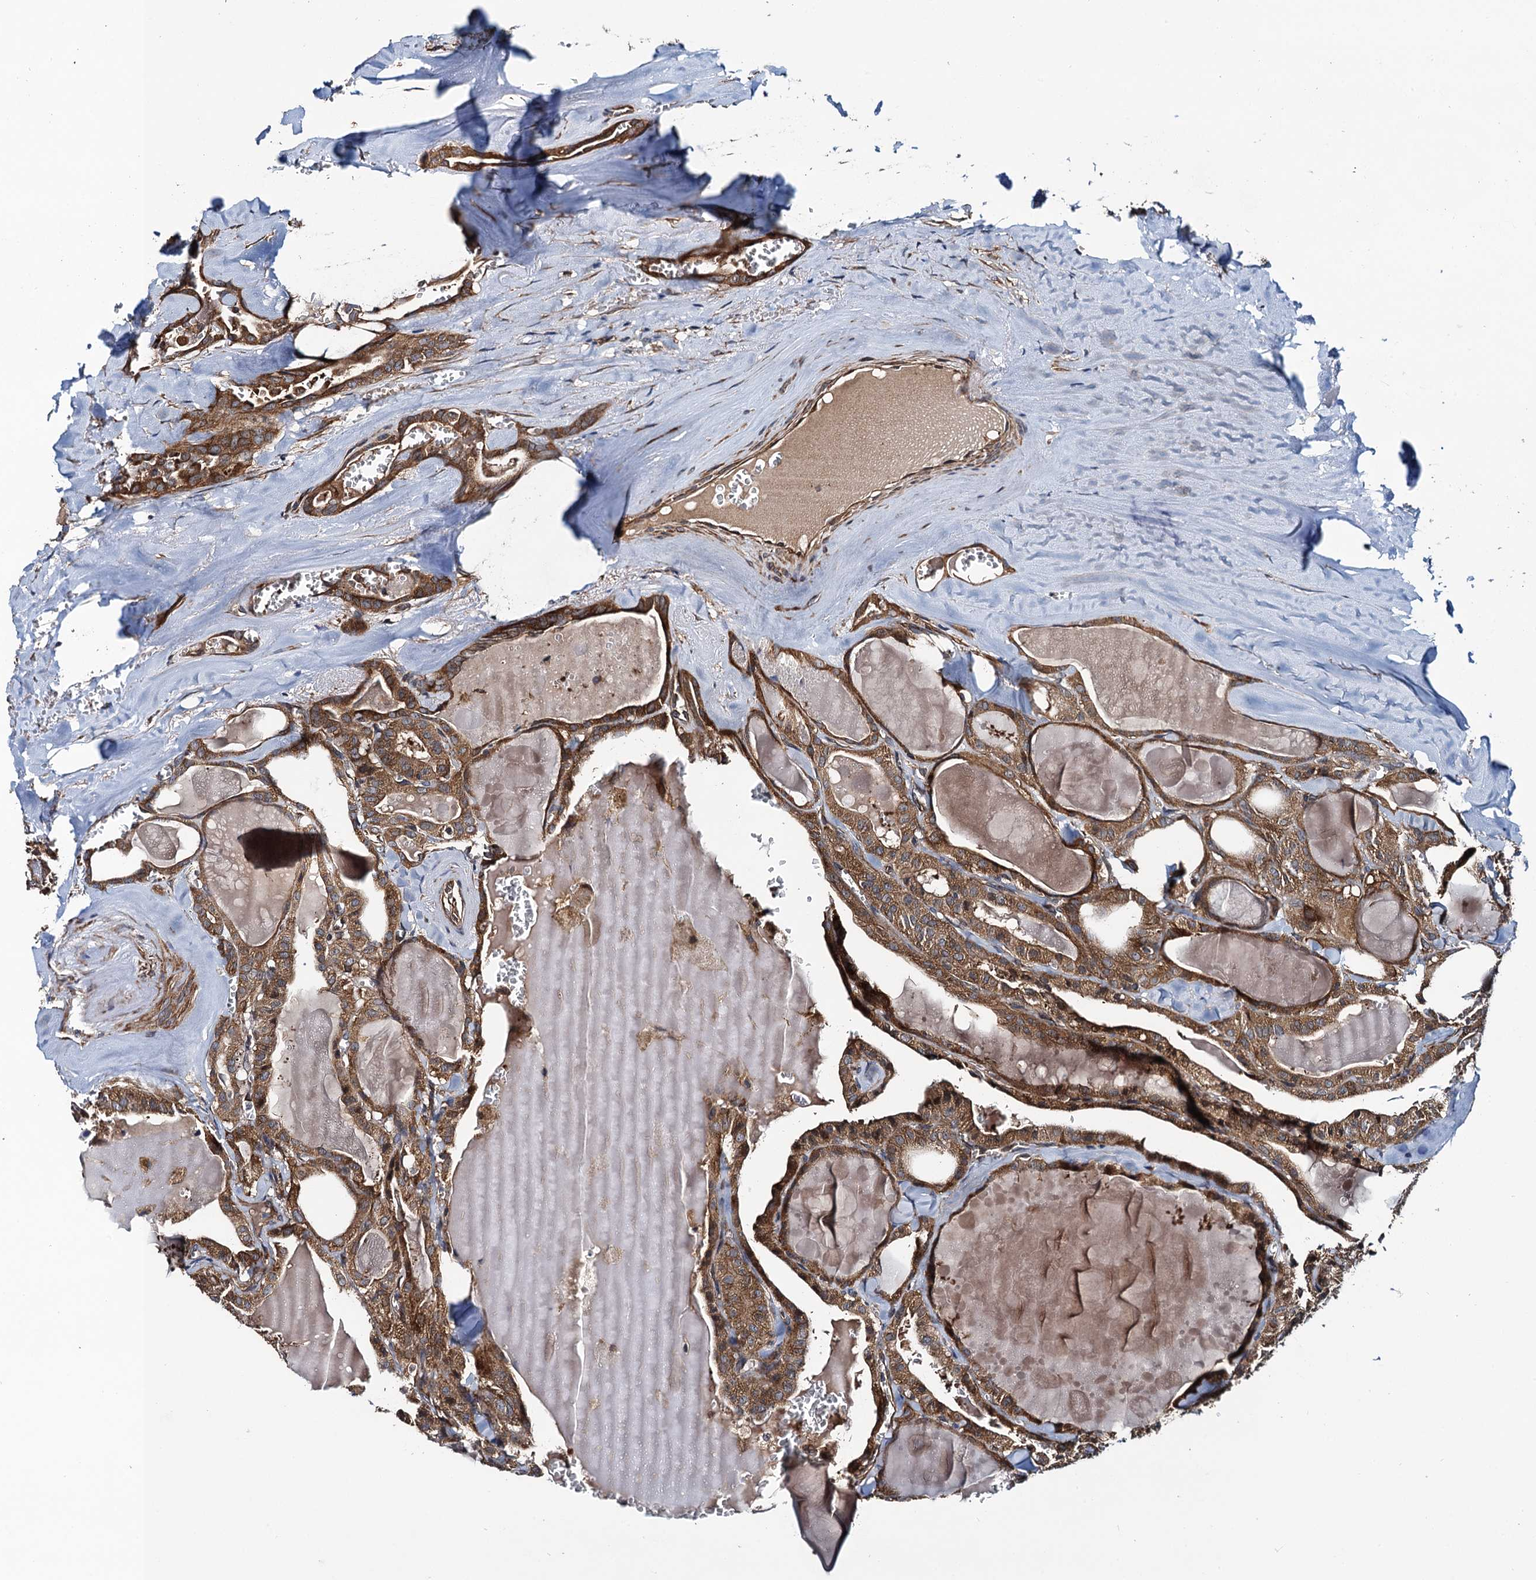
{"staining": {"intensity": "moderate", "quantity": ">75%", "location": "cytoplasmic/membranous"}, "tissue": "thyroid cancer", "cell_type": "Tumor cells", "image_type": "cancer", "snomed": [{"axis": "morphology", "description": "Papillary adenocarcinoma, NOS"}, {"axis": "topography", "description": "Thyroid gland"}], "caption": "Protein expression analysis of papillary adenocarcinoma (thyroid) demonstrates moderate cytoplasmic/membranous expression in approximately >75% of tumor cells. Nuclei are stained in blue.", "gene": "NEK1", "patient": {"sex": "male", "age": 52}}